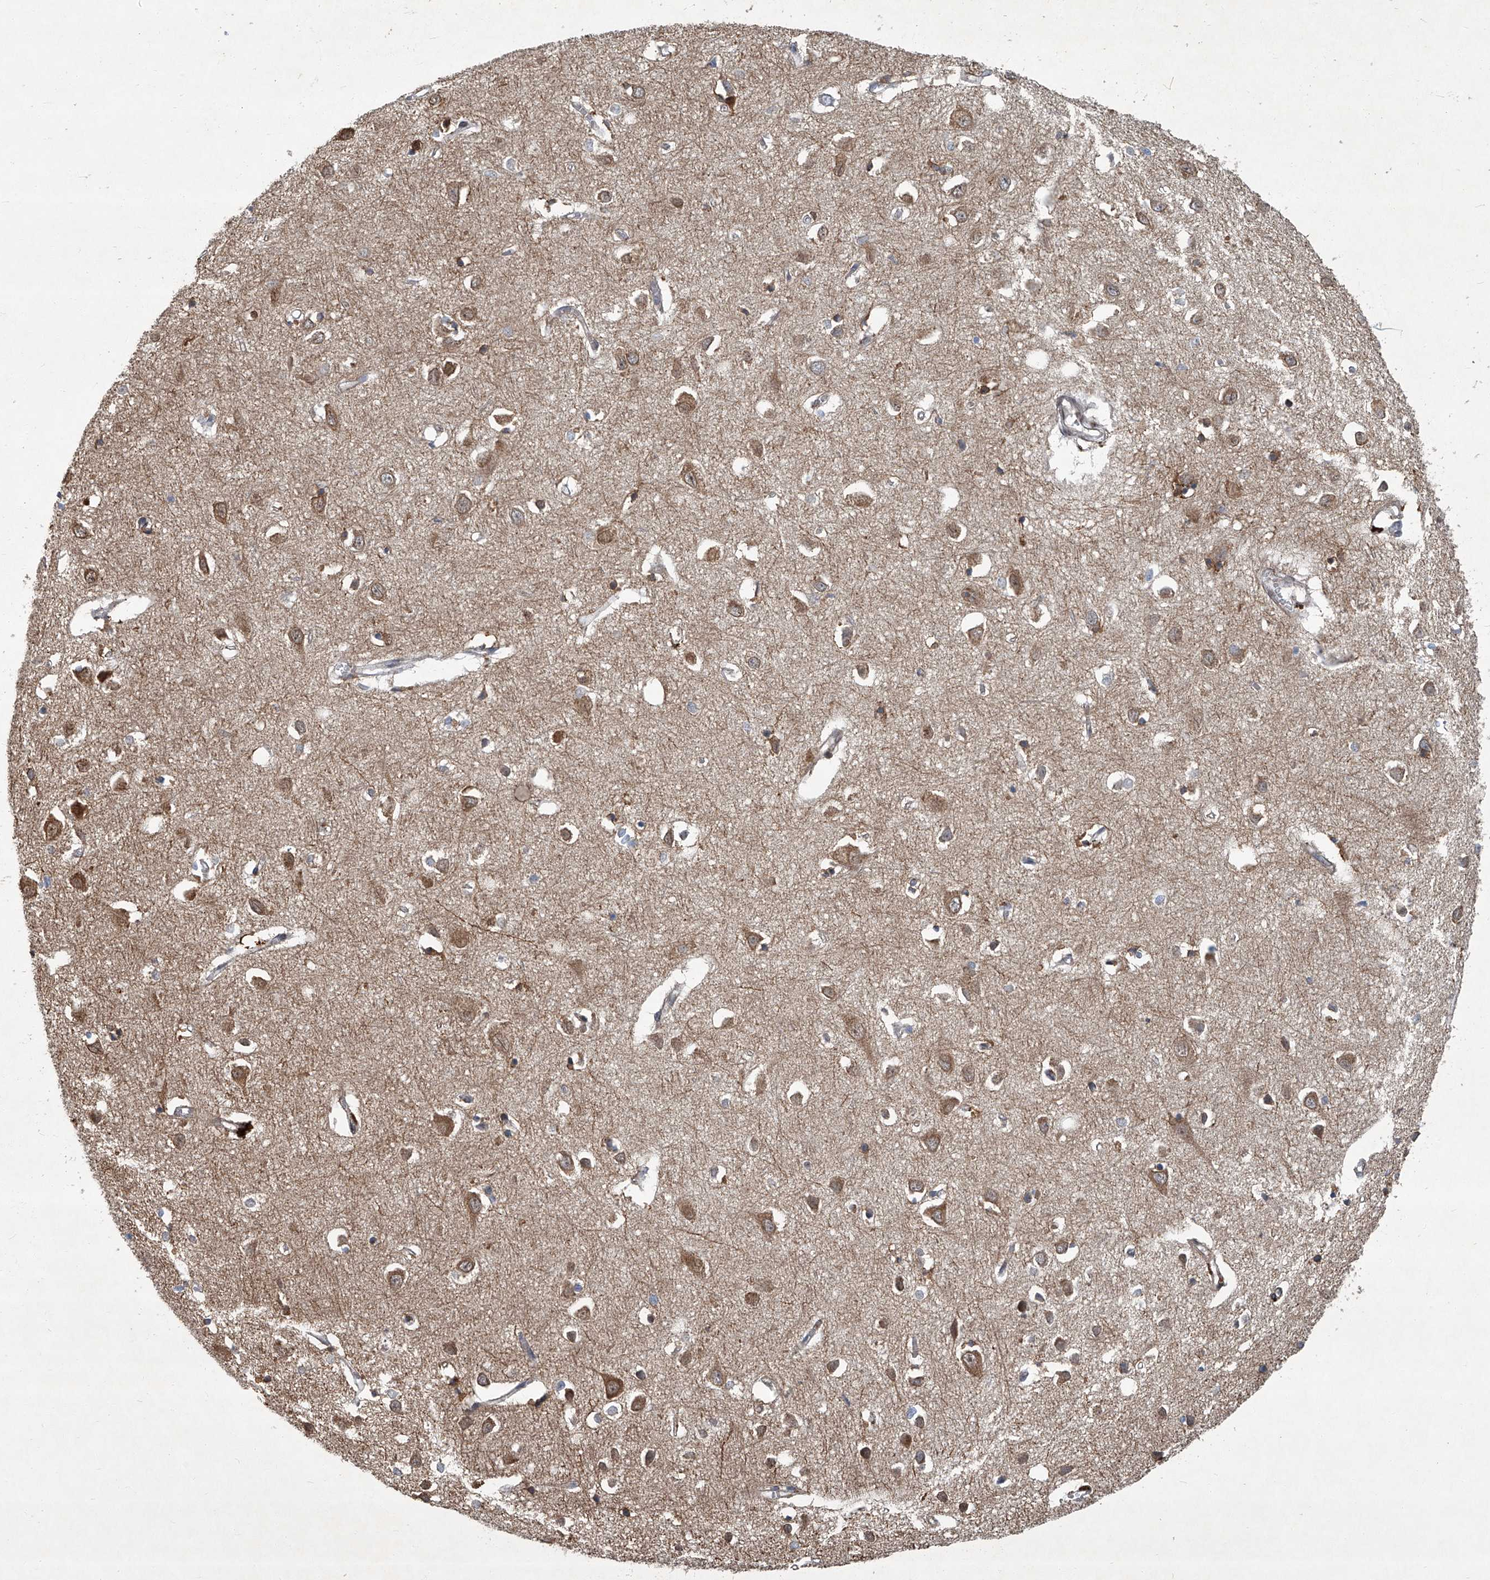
{"staining": {"intensity": "negative", "quantity": "none", "location": "none"}, "tissue": "cerebral cortex", "cell_type": "Endothelial cells", "image_type": "normal", "snomed": [{"axis": "morphology", "description": "Normal tissue, NOS"}, {"axis": "topography", "description": "Cerebral cortex"}], "caption": "High power microscopy histopathology image of an IHC histopathology image of benign cerebral cortex, revealing no significant positivity in endothelial cells. Brightfield microscopy of immunohistochemistry stained with DAB (3,3'-diaminobenzidine) (brown) and hematoxylin (blue), captured at high magnification.", "gene": "GPR132", "patient": {"sex": "female", "age": 64}}